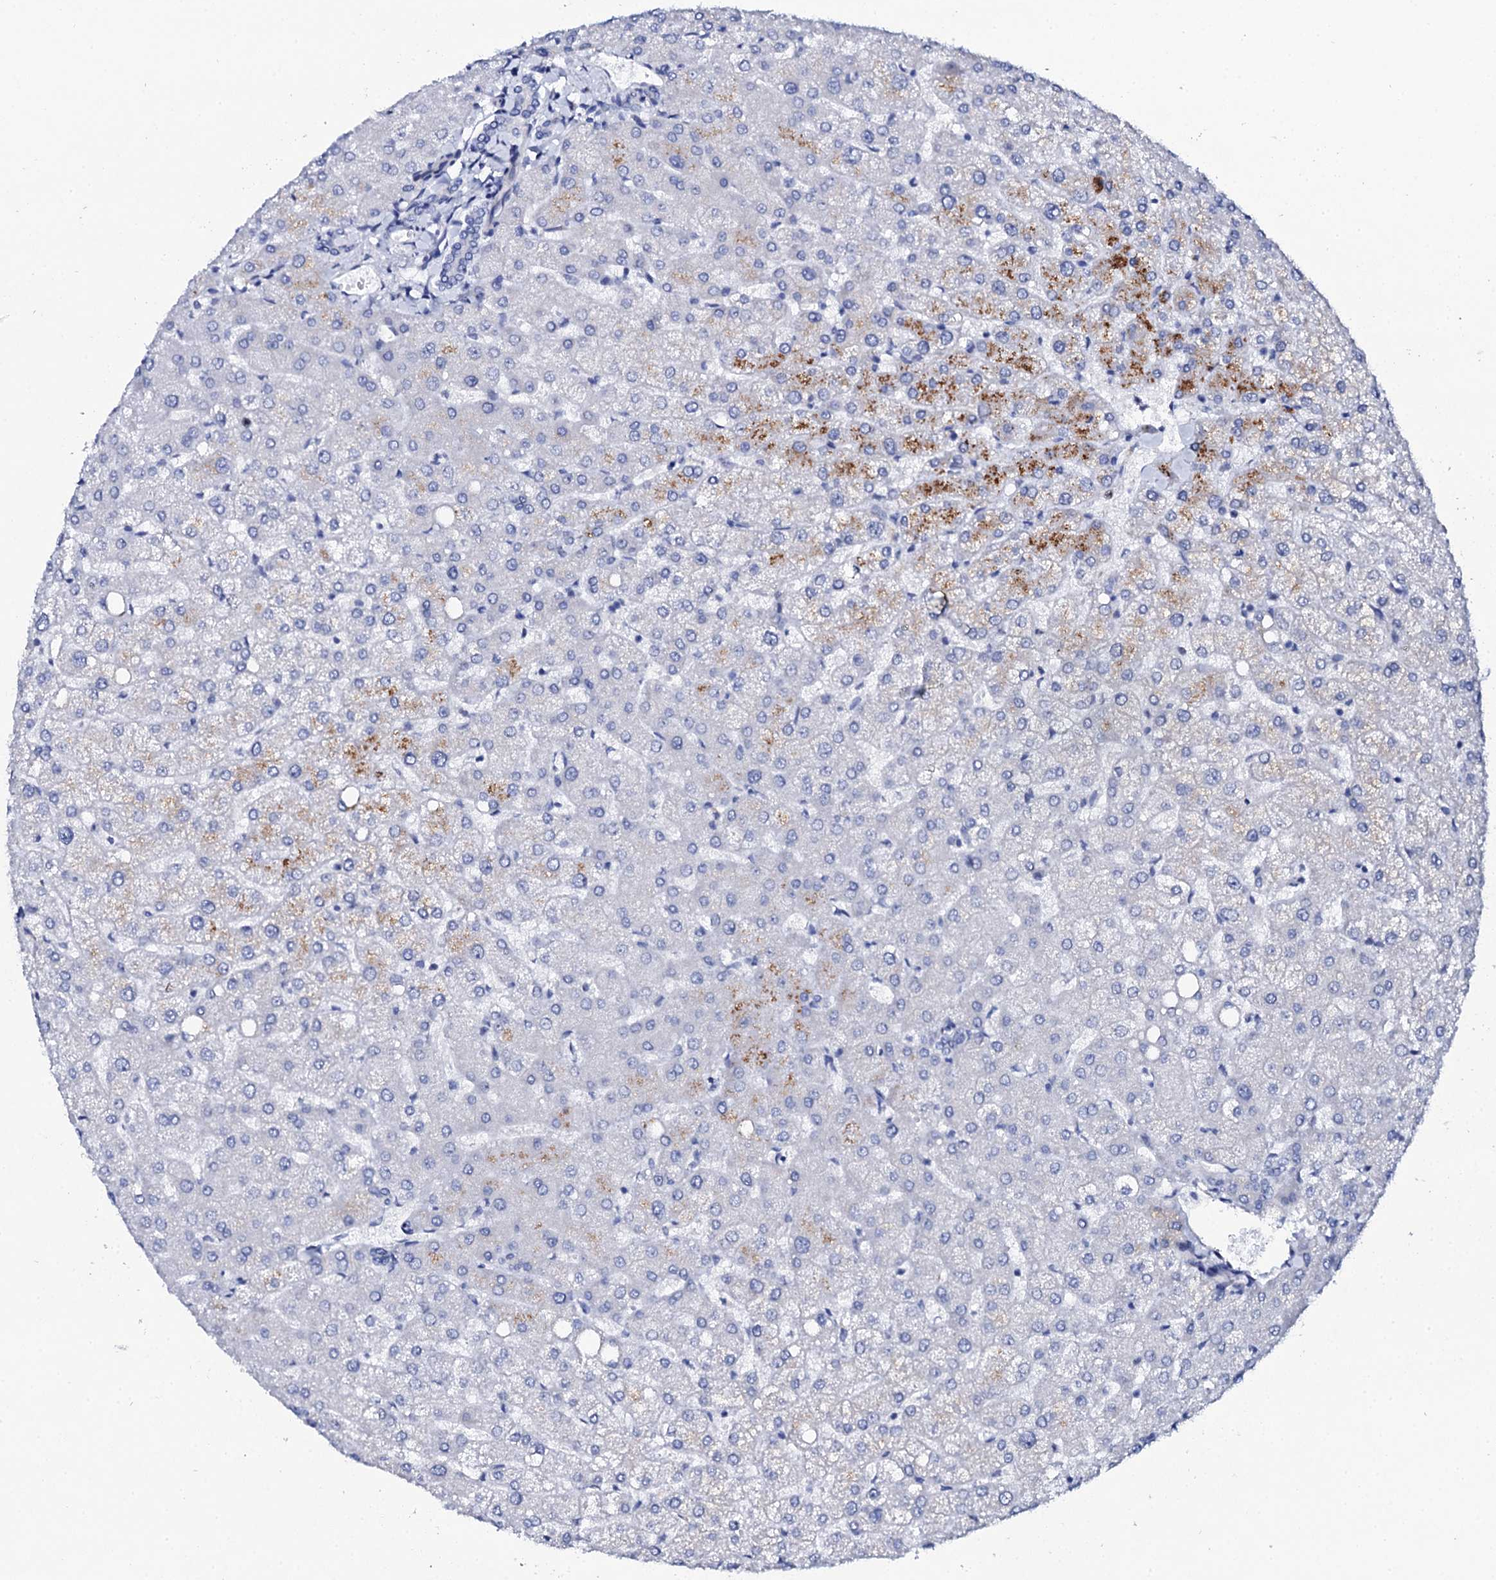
{"staining": {"intensity": "negative", "quantity": "none", "location": "none"}, "tissue": "liver", "cell_type": "Cholangiocytes", "image_type": "normal", "snomed": [{"axis": "morphology", "description": "Normal tissue, NOS"}, {"axis": "topography", "description": "Liver"}], "caption": "This image is of unremarkable liver stained with IHC to label a protein in brown with the nuclei are counter-stained blue. There is no positivity in cholangiocytes.", "gene": "NUDT13", "patient": {"sex": "female", "age": 54}}